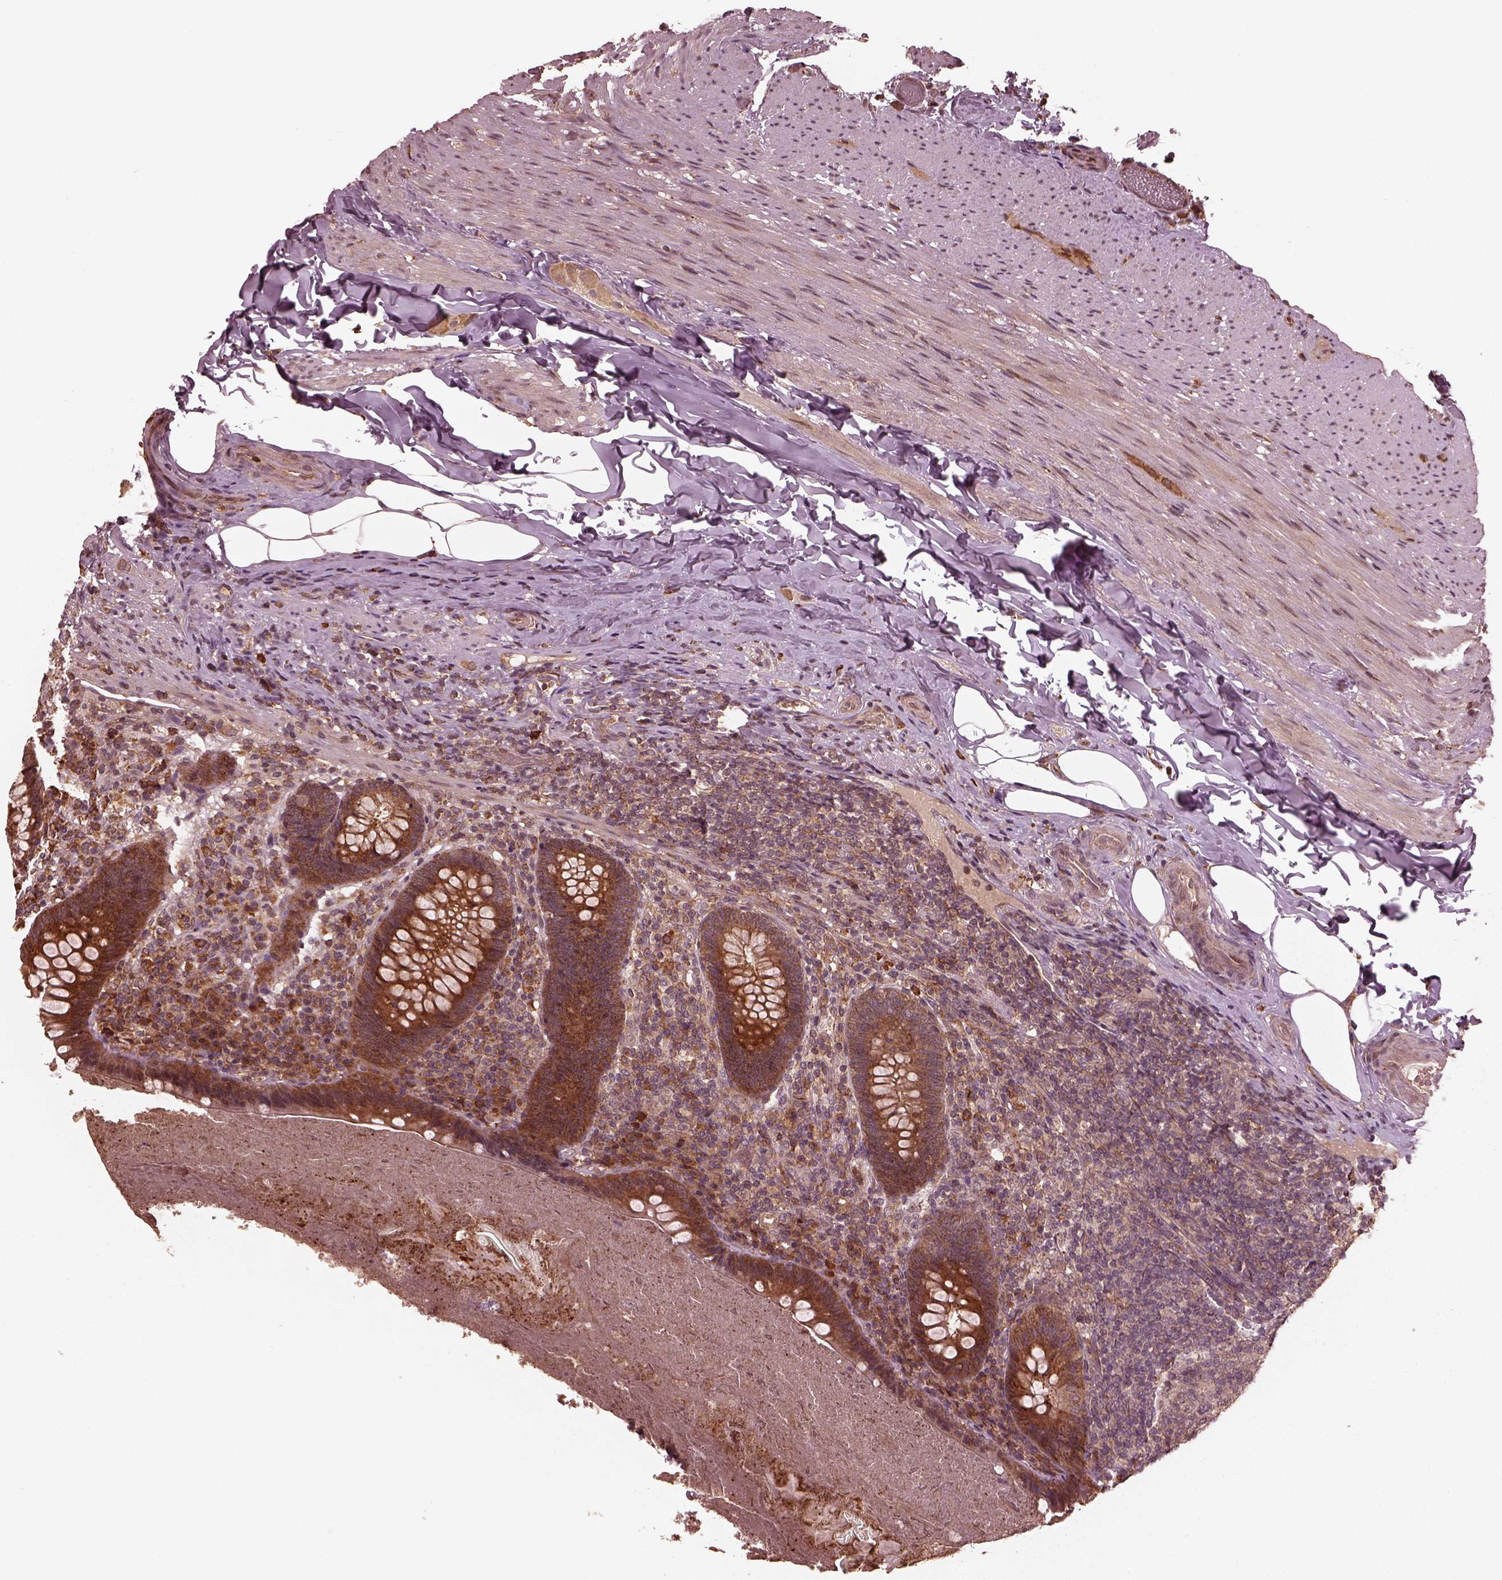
{"staining": {"intensity": "strong", "quantity": ">75%", "location": "cytoplasmic/membranous"}, "tissue": "appendix", "cell_type": "Glandular cells", "image_type": "normal", "snomed": [{"axis": "morphology", "description": "Normal tissue, NOS"}, {"axis": "topography", "description": "Appendix"}], "caption": "Immunohistochemical staining of normal human appendix displays >75% levels of strong cytoplasmic/membranous protein expression in approximately >75% of glandular cells. The staining was performed using DAB (3,3'-diaminobenzidine) to visualize the protein expression in brown, while the nuclei were stained in blue with hematoxylin (Magnification: 20x).", "gene": "ZNF292", "patient": {"sex": "male", "age": 47}}